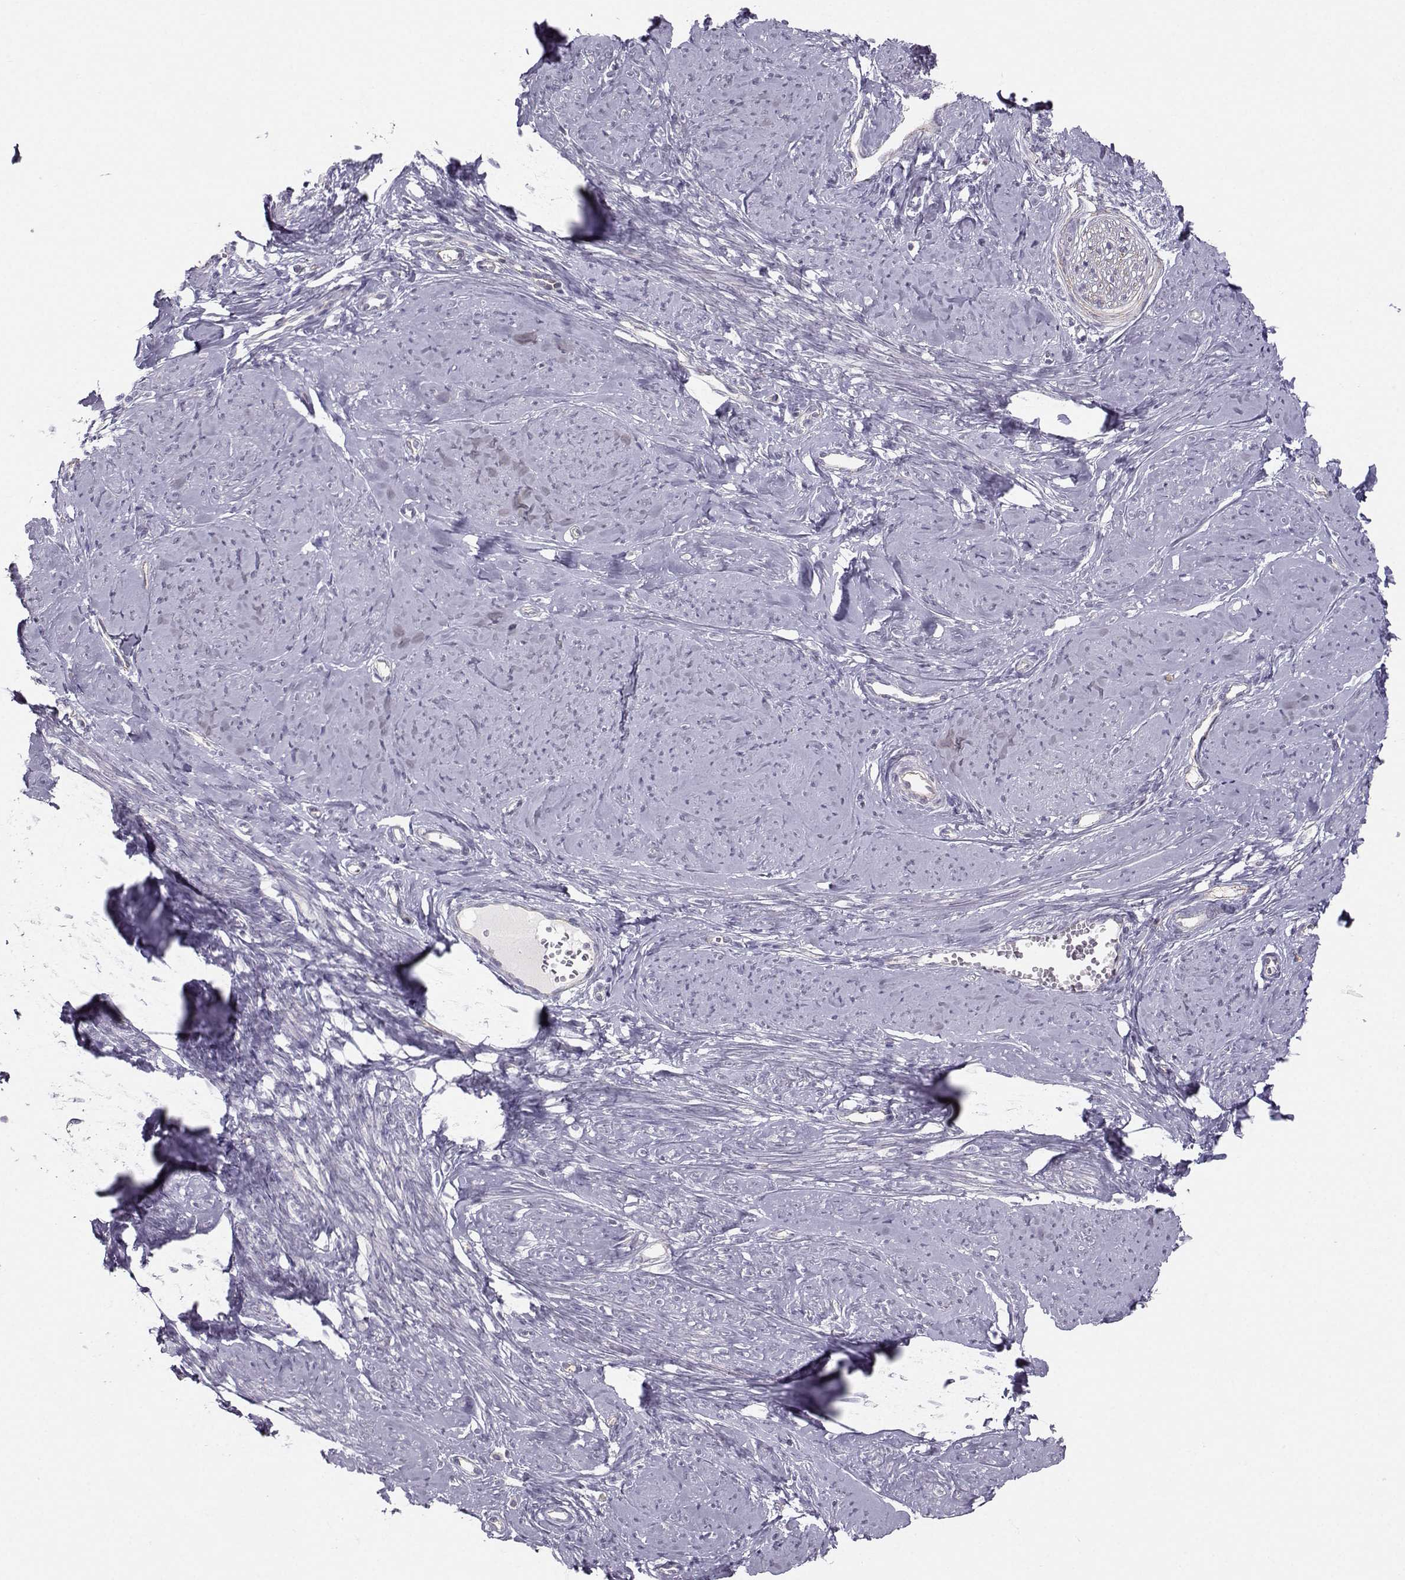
{"staining": {"intensity": "negative", "quantity": "none", "location": "none"}, "tissue": "smooth muscle", "cell_type": "Smooth muscle cells", "image_type": "normal", "snomed": [{"axis": "morphology", "description": "Normal tissue, NOS"}, {"axis": "topography", "description": "Smooth muscle"}], "caption": "Benign smooth muscle was stained to show a protein in brown. There is no significant staining in smooth muscle cells.", "gene": "MAST1", "patient": {"sex": "female", "age": 48}}